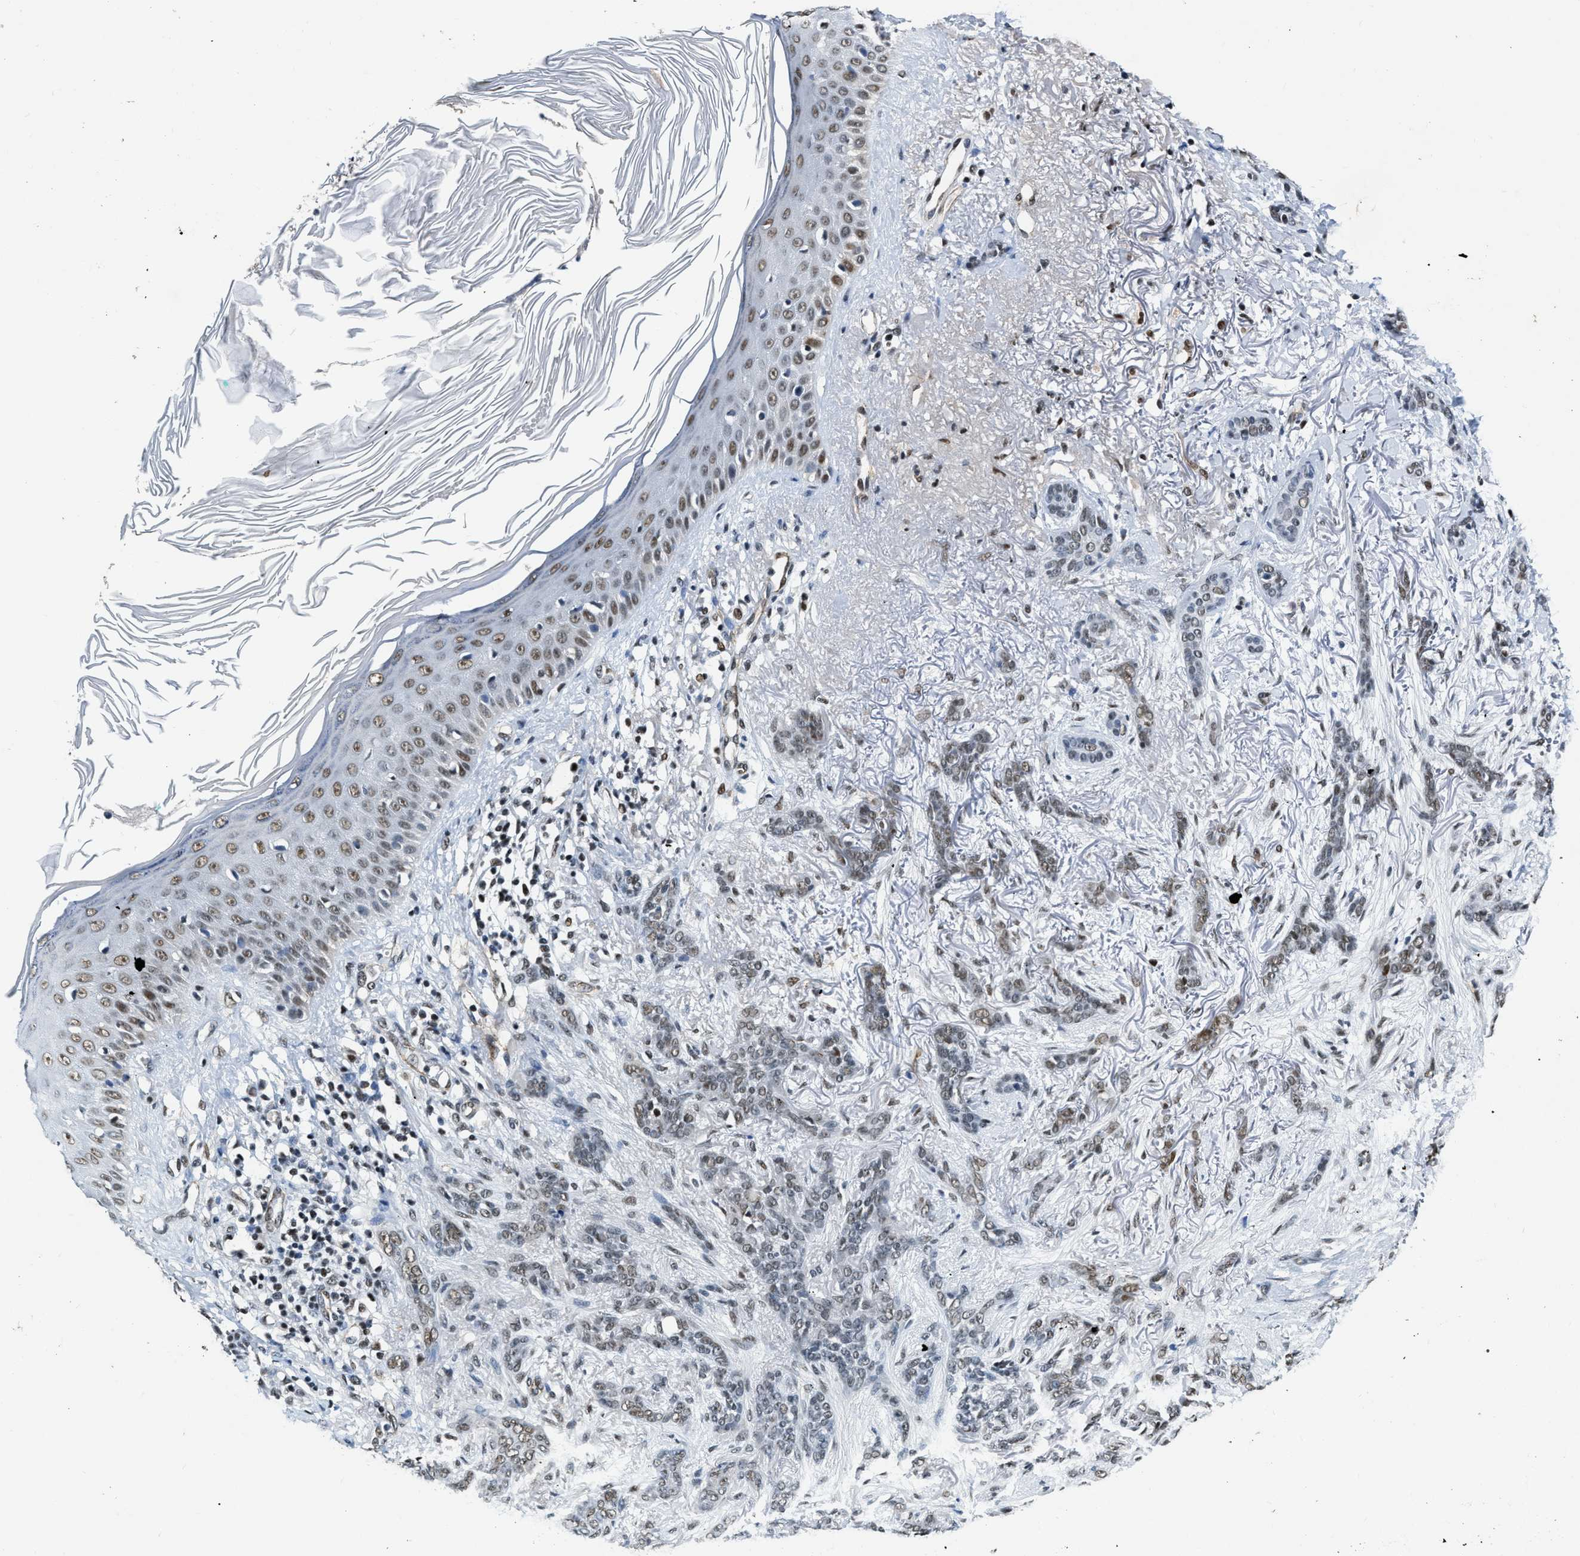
{"staining": {"intensity": "weak", "quantity": ">75%", "location": "nuclear"}, "tissue": "skin cancer", "cell_type": "Tumor cells", "image_type": "cancer", "snomed": [{"axis": "morphology", "description": "Basal cell carcinoma"}, {"axis": "morphology", "description": "Adnexal tumor, benign"}, {"axis": "topography", "description": "Skin"}], "caption": "The immunohistochemical stain highlights weak nuclear staining in tumor cells of skin cancer (basal cell carcinoma) tissue. Nuclei are stained in blue.", "gene": "CCNE1", "patient": {"sex": "female", "age": 42}}